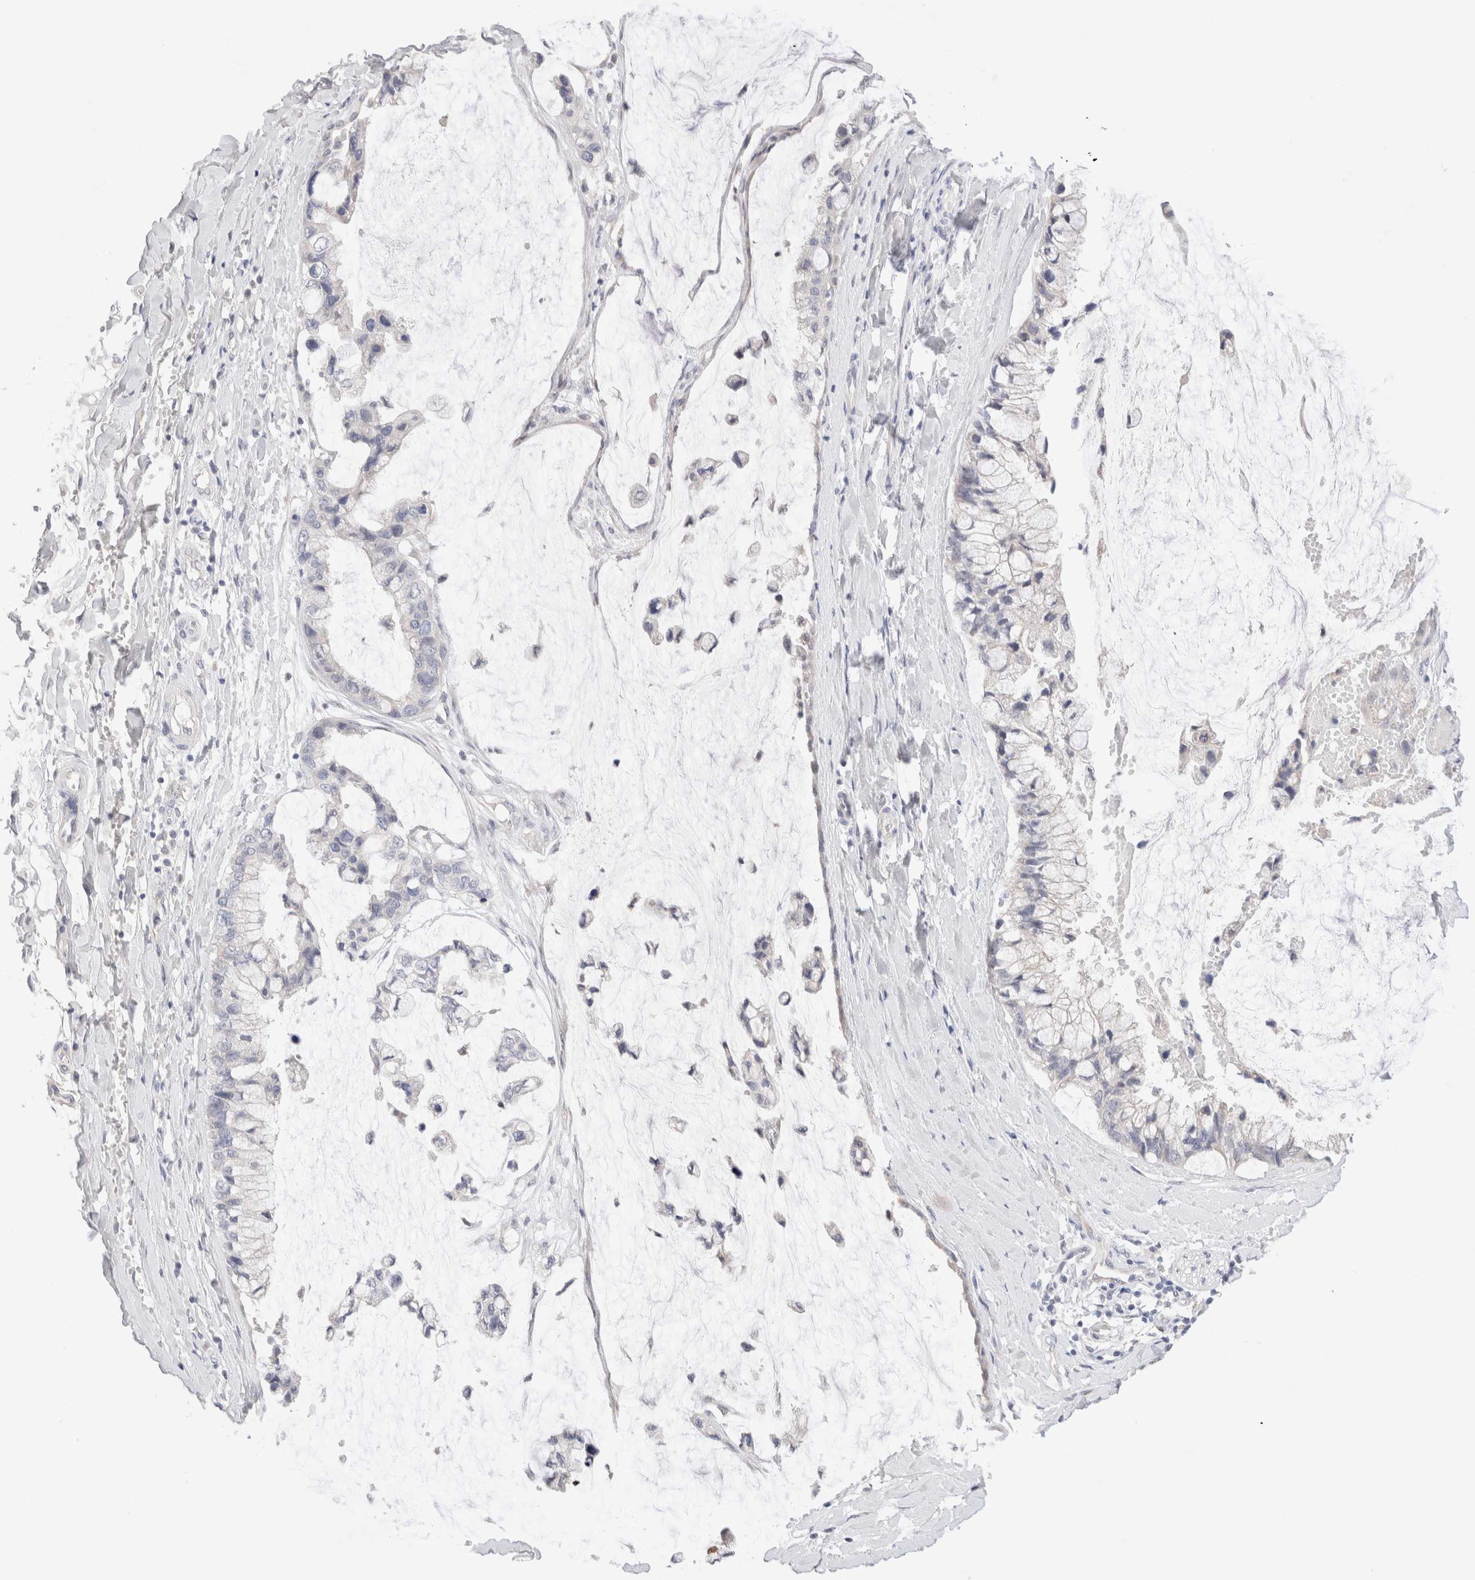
{"staining": {"intensity": "negative", "quantity": "none", "location": "none"}, "tissue": "ovarian cancer", "cell_type": "Tumor cells", "image_type": "cancer", "snomed": [{"axis": "morphology", "description": "Cystadenocarcinoma, mucinous, NOS"}, {"axis": "topography", "description": "Ovary"}], "caption": "Mucinous cystadenocarcinoma (ovarian) stained for a protein using IHC reveals no staining tumor cells.", "gene": "SPATA20", "patient": {"sex": "female", "age": 39}}